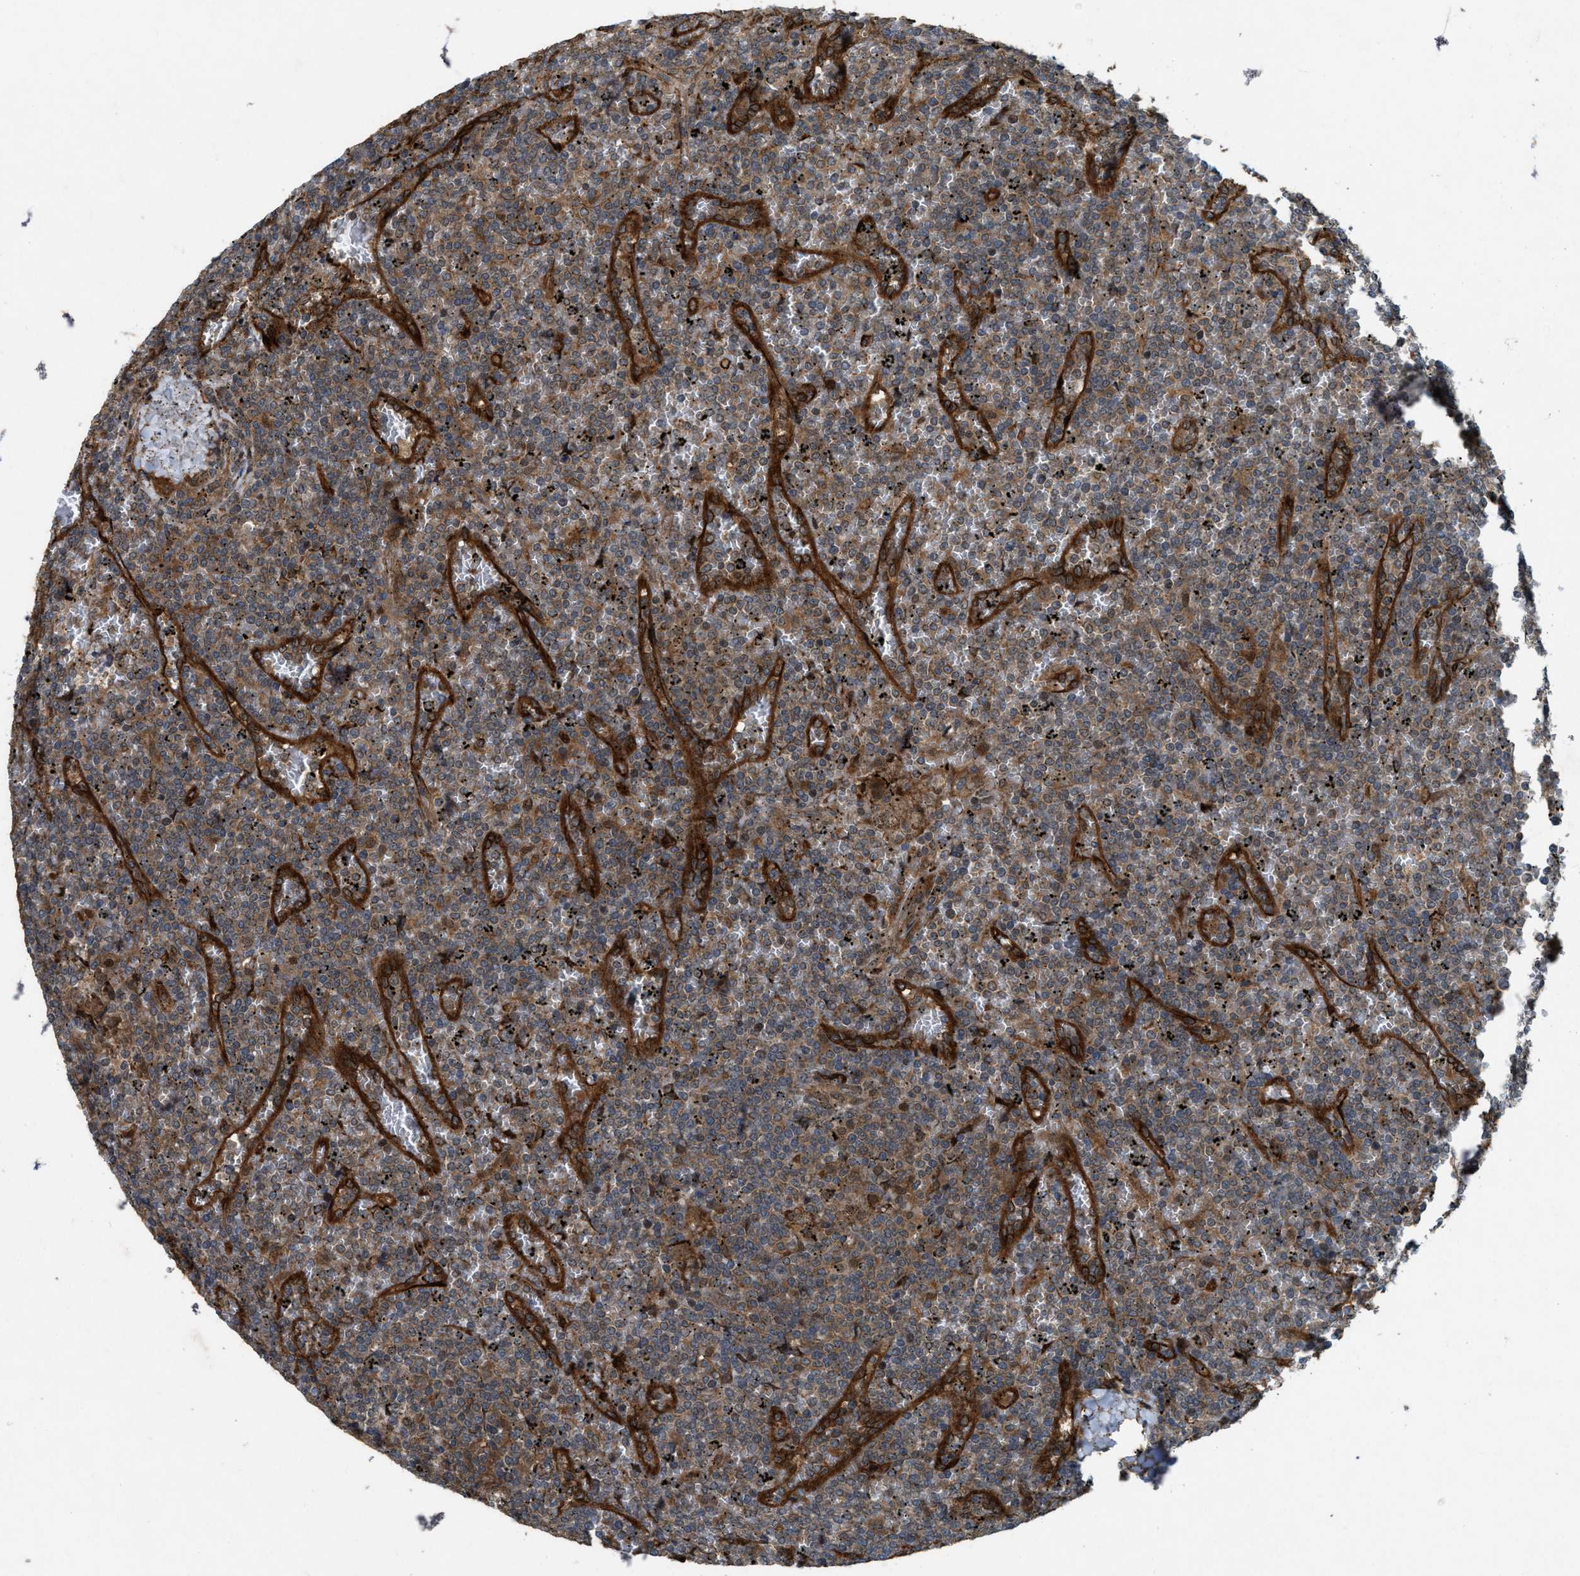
{"staining": {"intensity": "weak", "quantity": "25%-75%", "location": "cytoplasmic/membranous"}, "tissue": "lymphoma", "cell_type": "Tumor cells", "image_type": "cancer", "snomed": [{"axis": "morphology", "description": "Malignant lymphoma, non-Hodgkin's type, Low grade"}, {"axis": "topography", "description": "Spleen"}], "caption": "Immunohistochemistry image of neoplastic tissue: lymphoma stained using immunohistochemistry (IHC) exhibits low levels of weak protein expression localized specifically in the cytoplasmic/membranous of tumor cells, appearing as a cytoplasmic/membranous brown color.", "gene": "LRRC72", "patient": {"sex": "female", "age": 19}}